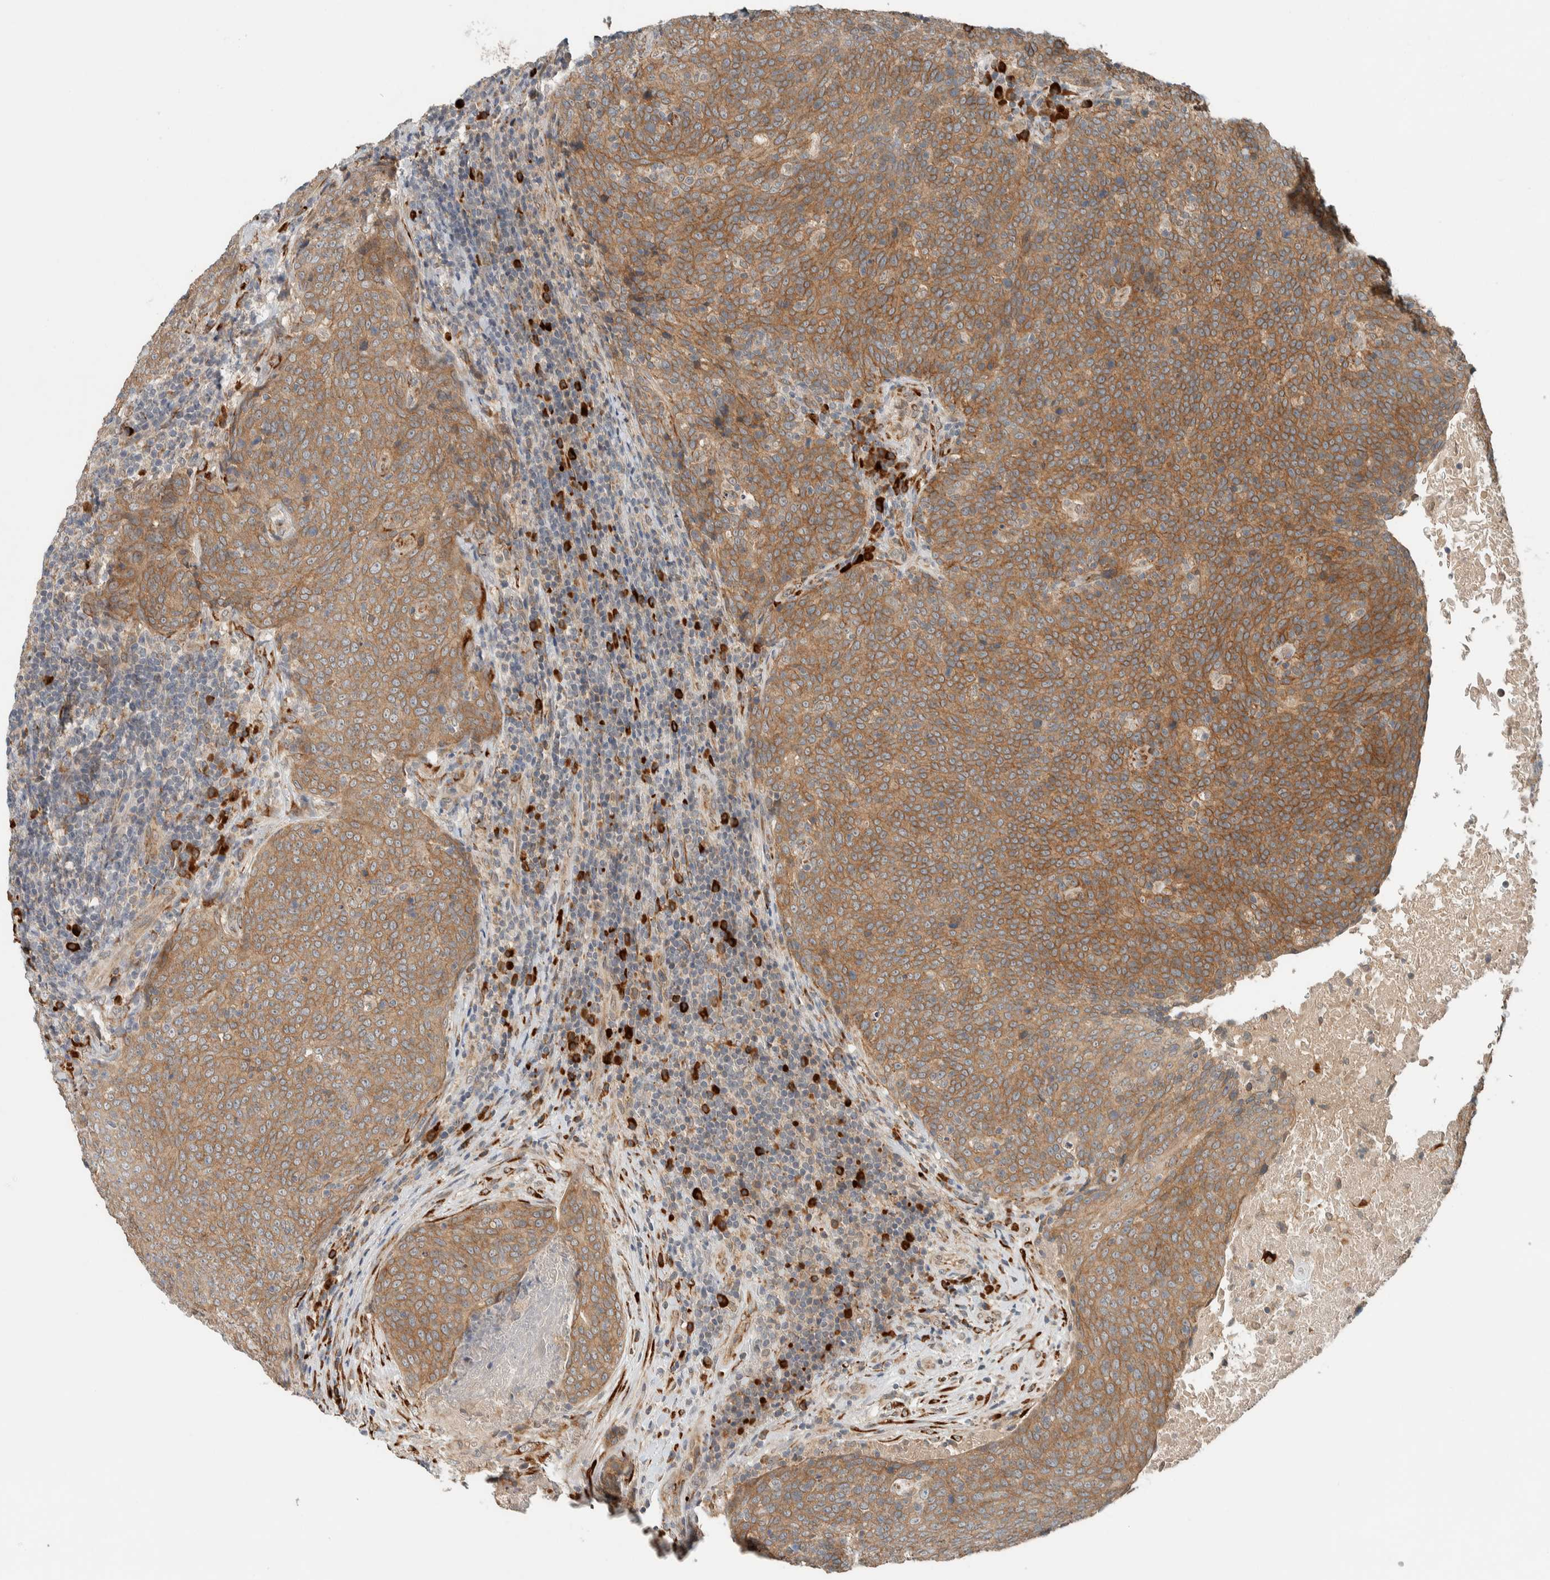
{"staining": {"intensity": "moderate", "quantity": ">75%", "location": "cytoplasmic/membranous"}, "tissue": "head and neck cancer", "cell_type": "Tumor cells", "image_type": "cancer", "snomed": [{"axis": "morphology", "description": "Squamous cell carcinoma, NOS"}, {"axis": "morphology", "description": "Squamous cell carcinoma, metastatic, NOS"}, {"axis": "topography", "description": "Lymph node"}, {"axis": "topography", "description": "Head-Neck"}], "caption": "The image shows staining of head and neck cancer (squamous cell carcinoma), revealing moderate cytoplasmic/membranous protein positivity (brown color) within tumor cells.", "gene": "CTBP2", "patient": {"sex": "male", "age": 62}}